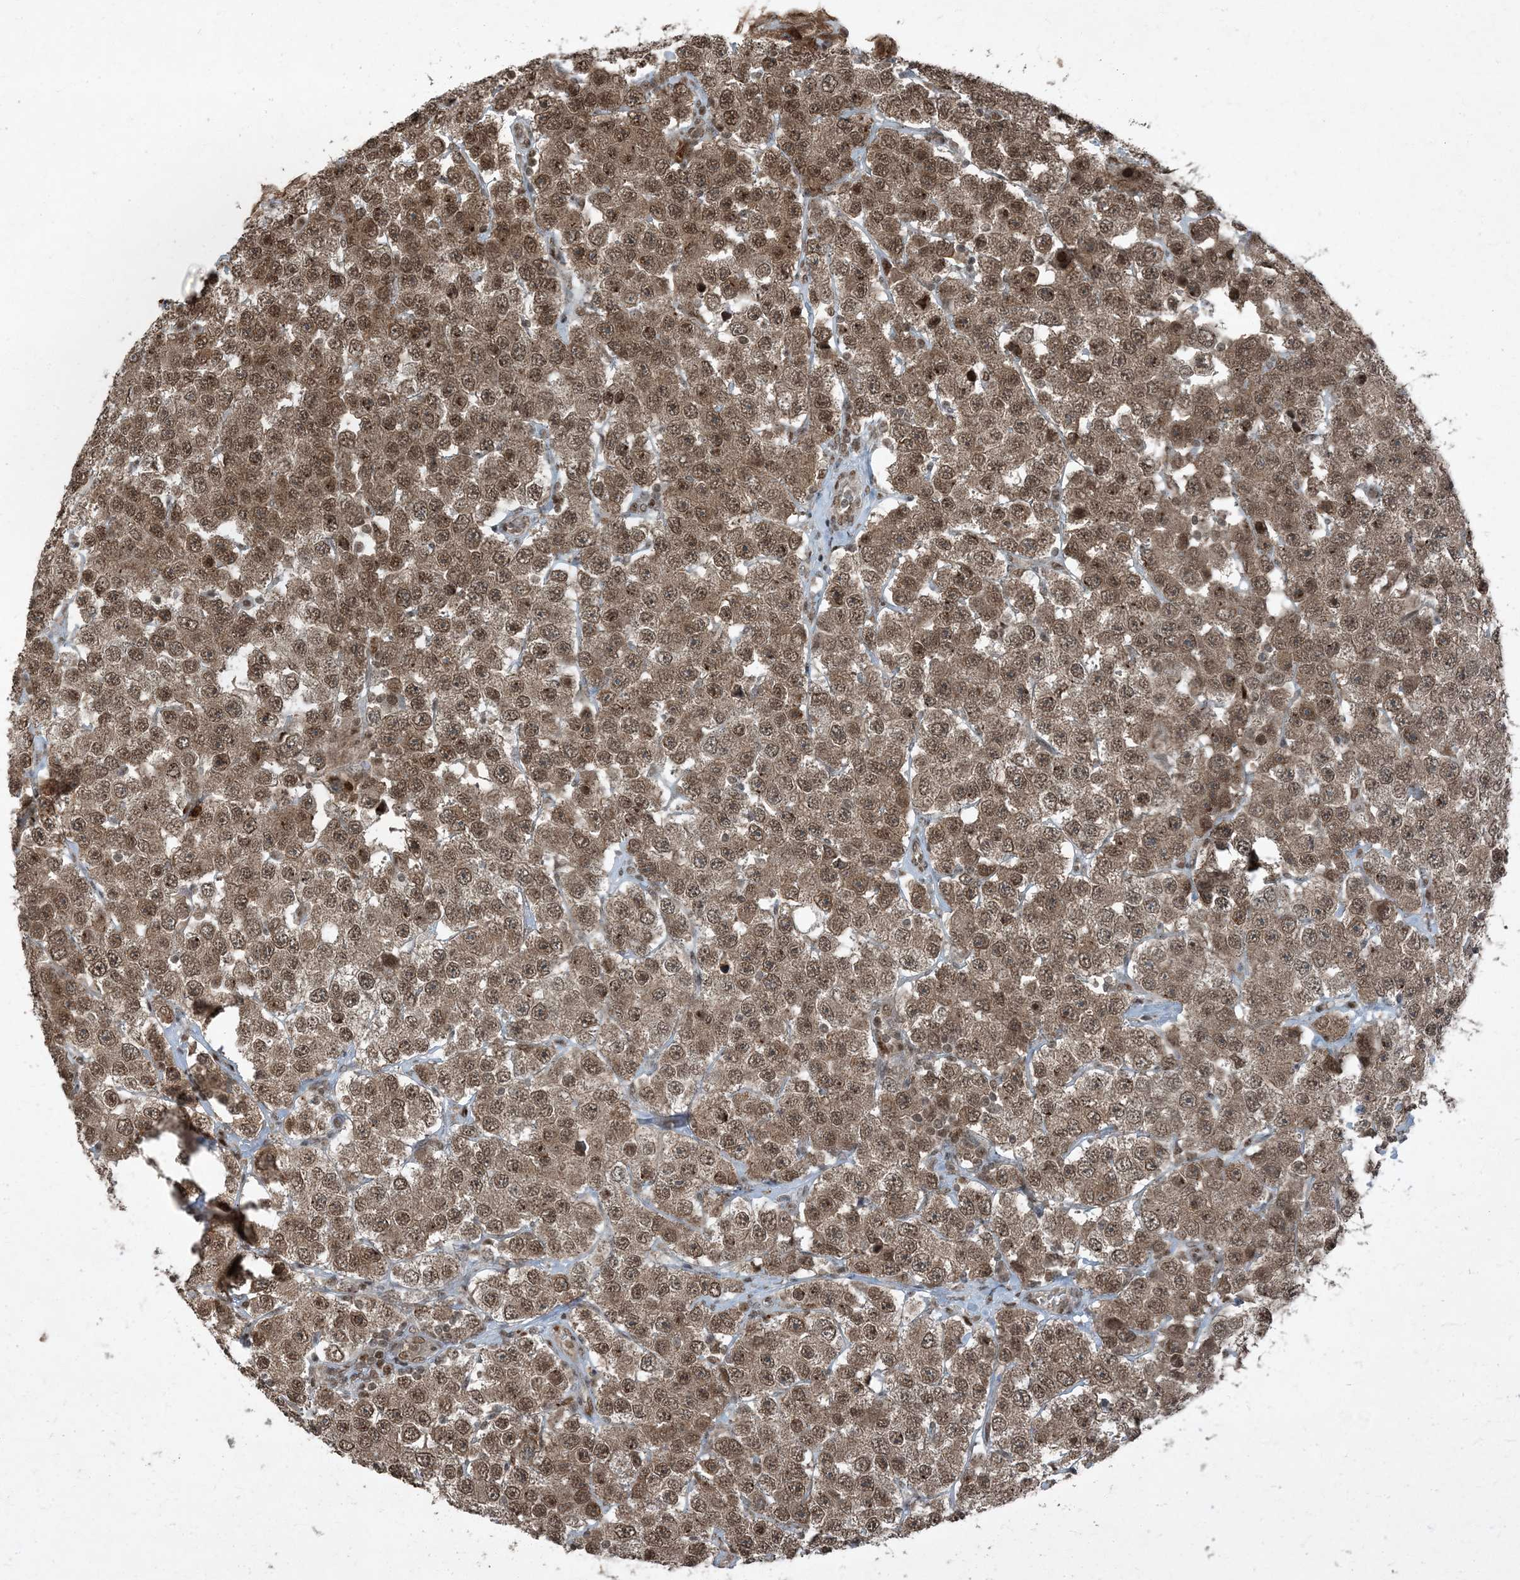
{"staining": {"intensity": "moderate", "quantity": ">75%", "location": "cytoplasmic/membranous,nuclear"}, "tissue": "testis cancer", "cell_type": "Tumor cells", "image_type": "cancer", "snomed": [{"axis": "morphology", "description": "Seminoma, NOS"}, {"axis": "topography", "description": "Testis"}], "caption": "A brown stain labels moderate cytoplasmic/membranous and nuclear positivity of a protein in human testis seminoma tumor cells. (brown staining indicates protein expression, while blue staining denotes nuclei).", "gene": "TRAPPC12", "patient": {"sex": "male", "age": 28}}